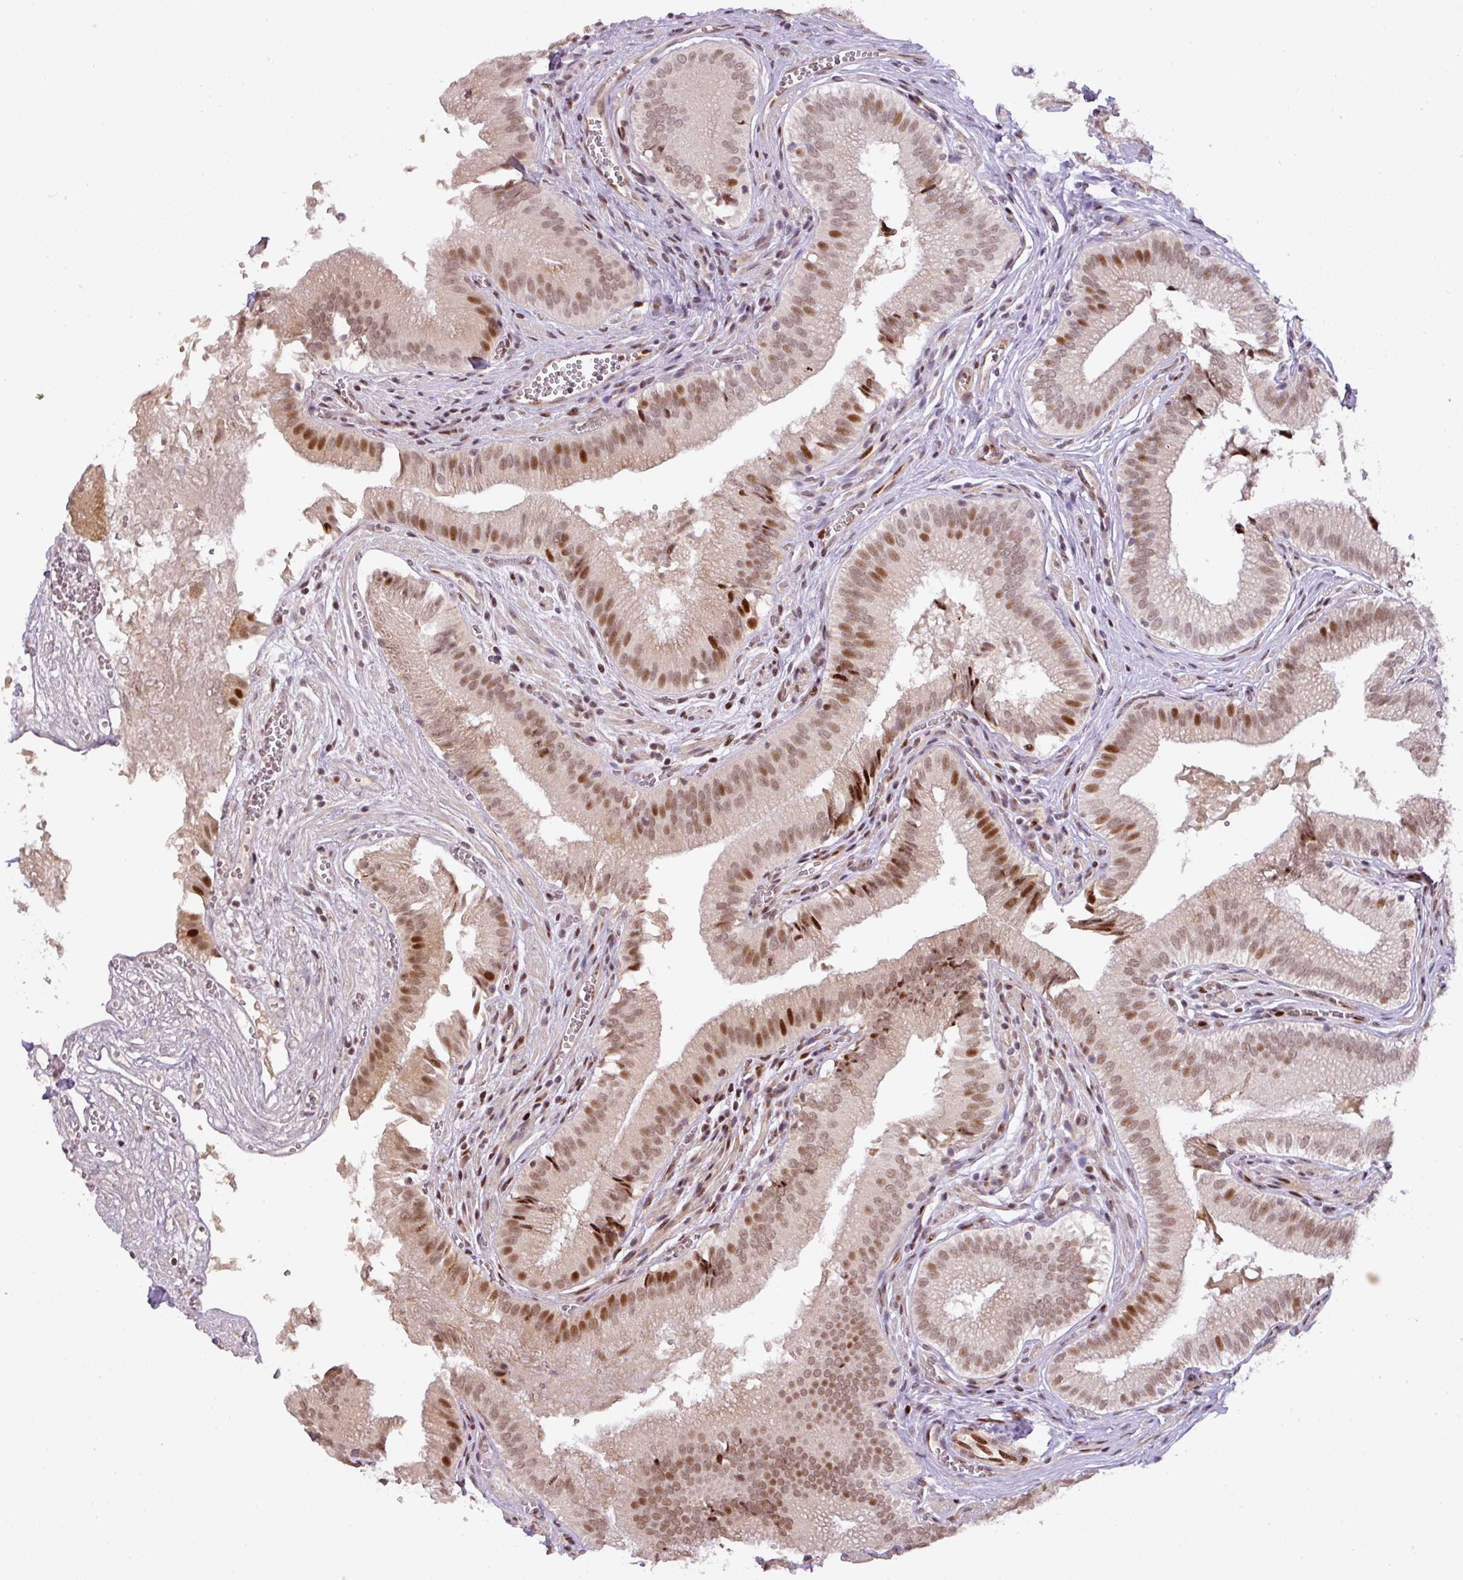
{"staining": {"intensity": "moderate", "quantity": ">75%", "location": "cytoplasmic/membranous,nuclear"}, "tissue": "gallbladder", "cell_type": "Glandular cells", "image_type": "normal", "snomed": [{"axis": "morphology", "description": "Normal tissue, NOS"}, {"axis": "topography", "description": "Gallbladder"}, {"axis": "topography", "description": "Peripheral nerve tissue"}], "caption": "A brown stain shows moderate cytoplasmic/membranous,nuclear positivity of a protein in glandular cells of benign human gallbladder. The staining is performed using DAB brown chromogen to label protein expression. The nuclei are counter-stained blue using hematoxylin.", "gene": "MYSM1", "patient": {"sex": "male", "age": 17}}